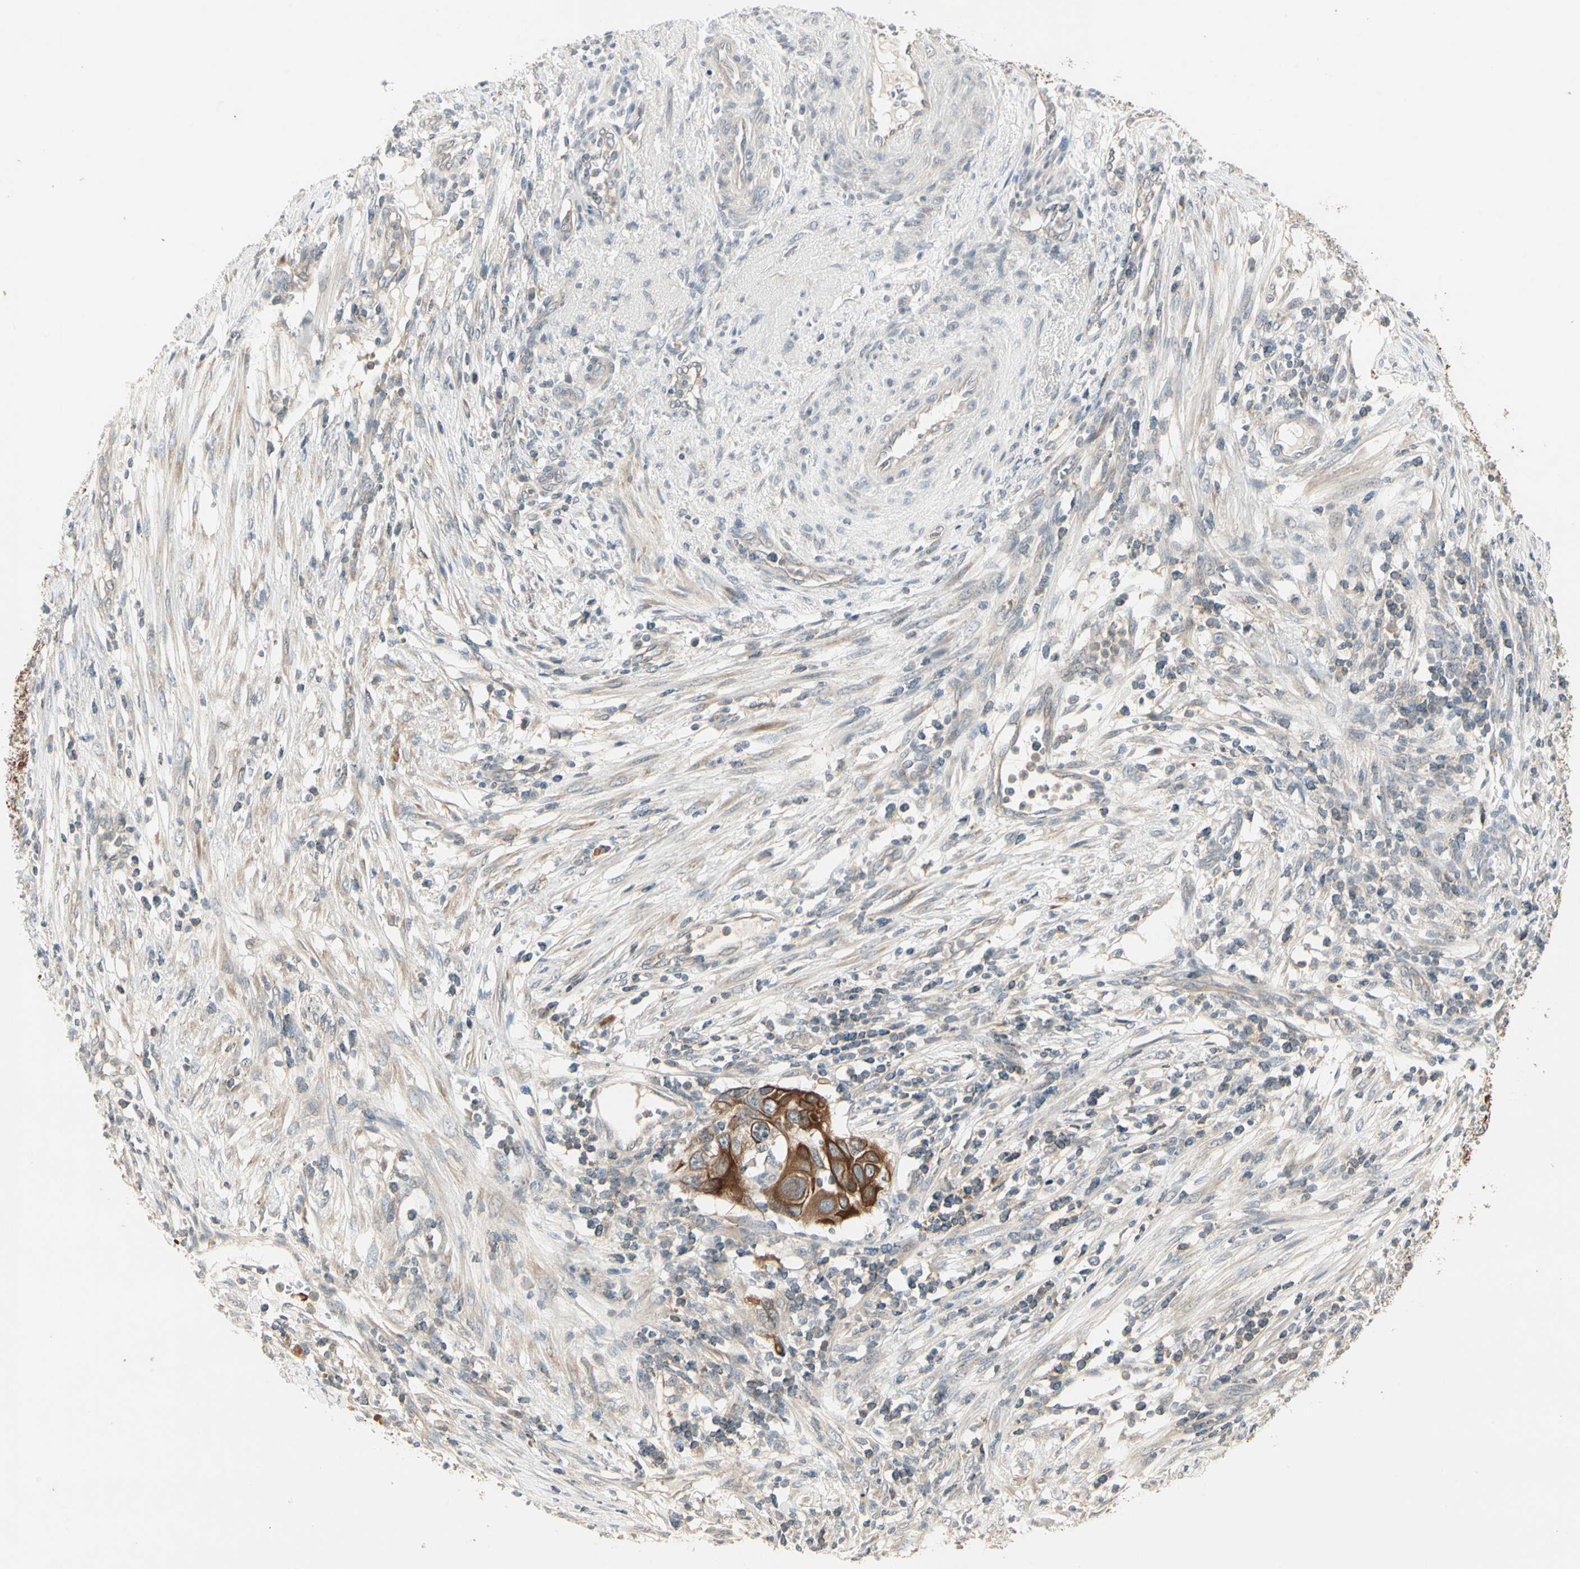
{"staining": {"intensity": "strong", "quantity": ">75%", "location": "cytoplasmic/membranous"}, "tissue": "cervical cancer", "cell_type": "Tumor cells", "image_type": "cancer", "snomed": [{"axis": "morphology", "description": "Squamous cell carcinoma, NOS"}, {"axis": "topography", "description": "Cervix"}], "caption": "Squamous cell carcinoma (cervical) tissue exhibits strong cytoplasmic/membranous expression in approximately >75% of tumor cells, visualized by immunohistochemistry.", "gene": "ZFP36", "patient": {"sex": "female", "age": 70}}